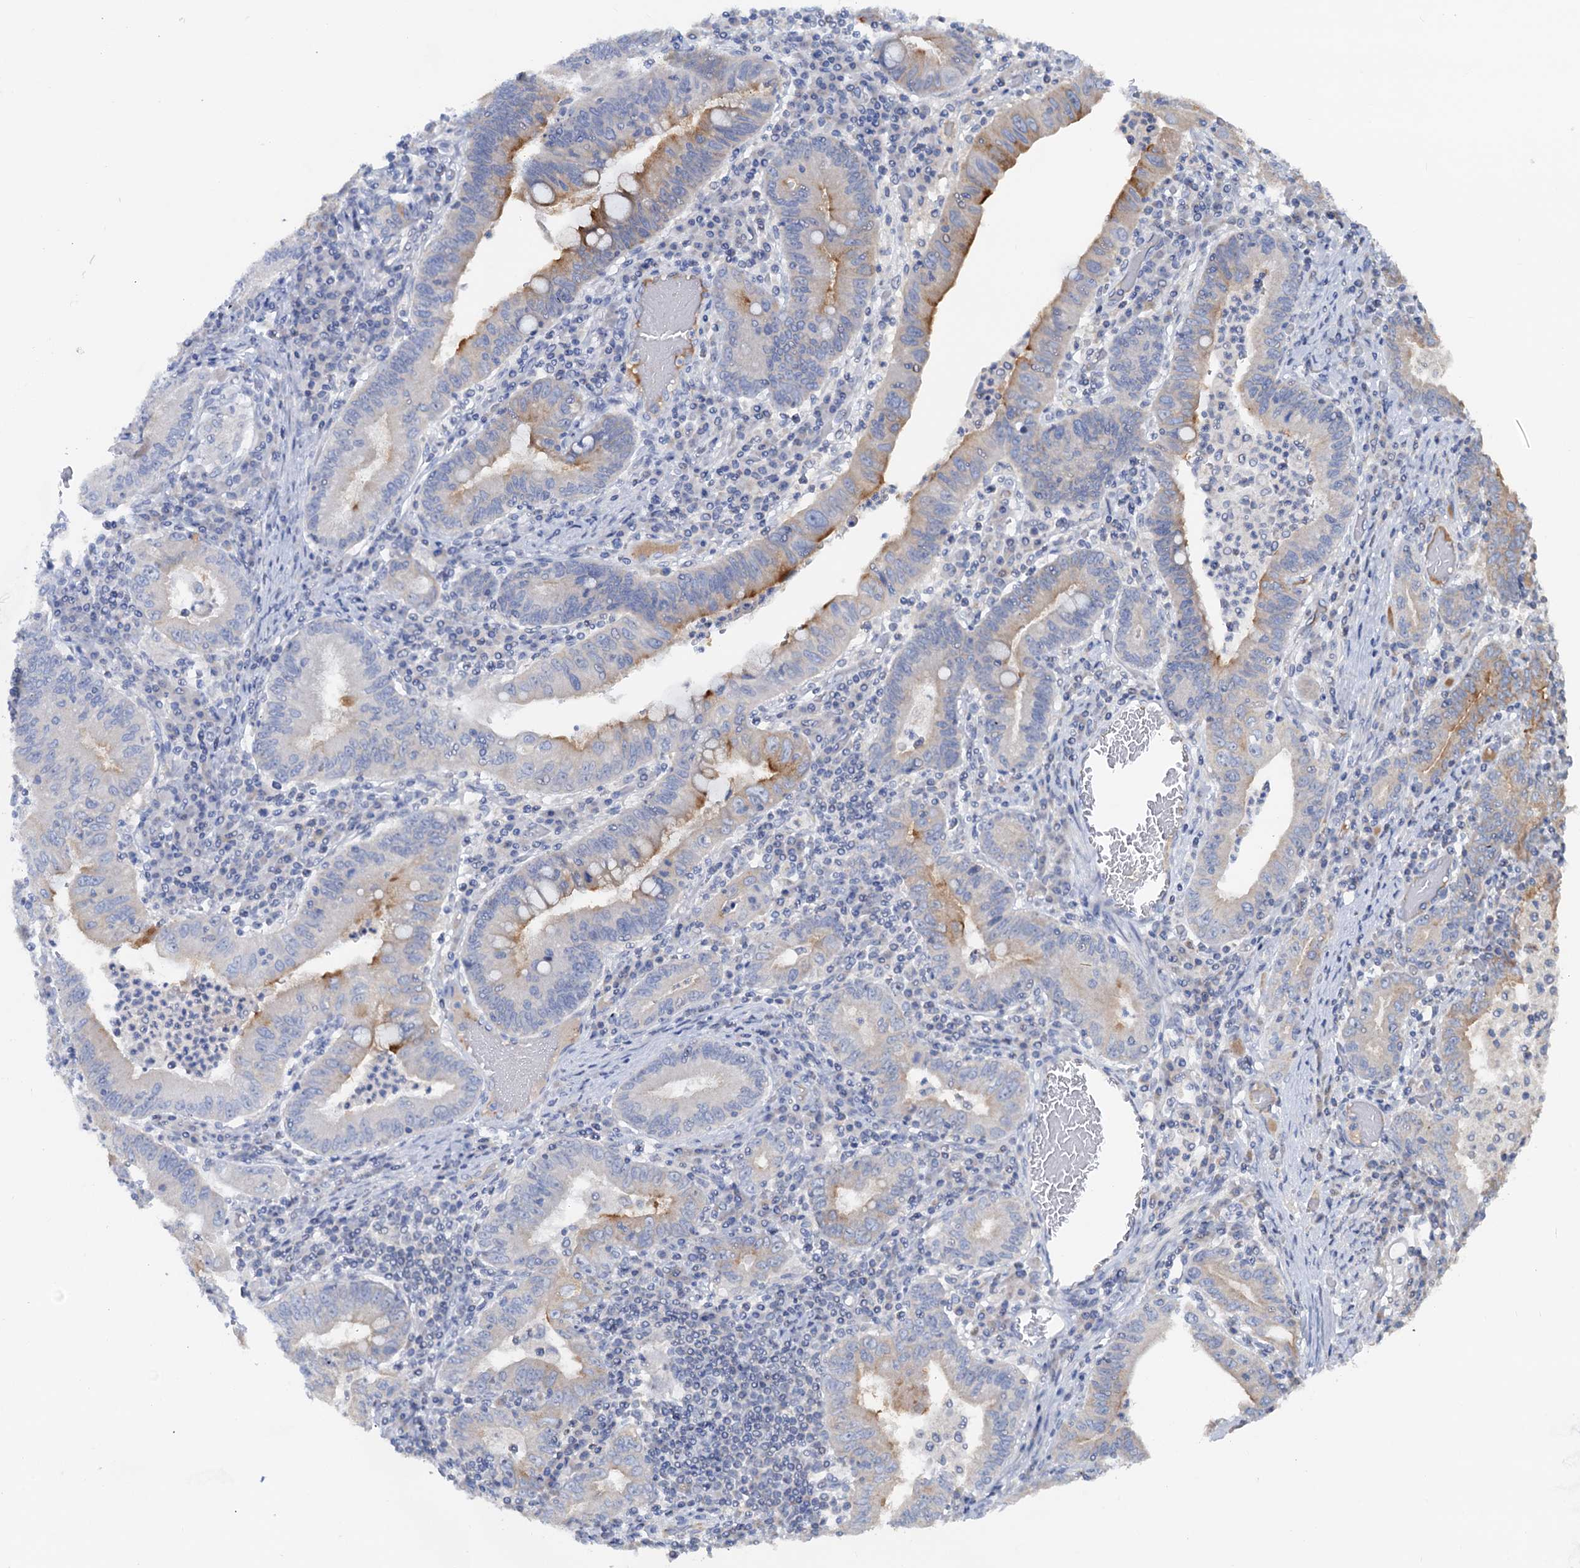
{"staining": {"intensity": "moderate", "quantity": "<25%", "location": "cytoplasmic/membranous"}, "tissue": "stomach cancer", "cell_type": "Tumor cells", "image_type": "cancer", "snomed": [{"axis": "morphology", "description": "Normal tissue, NOS"}, {"axis": "morphology", "description": "Adenocarcinoma, NOS"}, {"axis": "topography", "description": "Esophagus"}, {"axis": "topography", "description": "Stomach, upper"}, {"axis": "topography", "description": "Peripheral nerve tissue"}], "caption": "Stomach adenocarcinoma stained with DAB IHC reveals low levels of moderate cytoplasmic/membranous staining in about <25% of tumor cells.", "gene": "PLLP", "patient": {"sex": "male", "age": 62}}